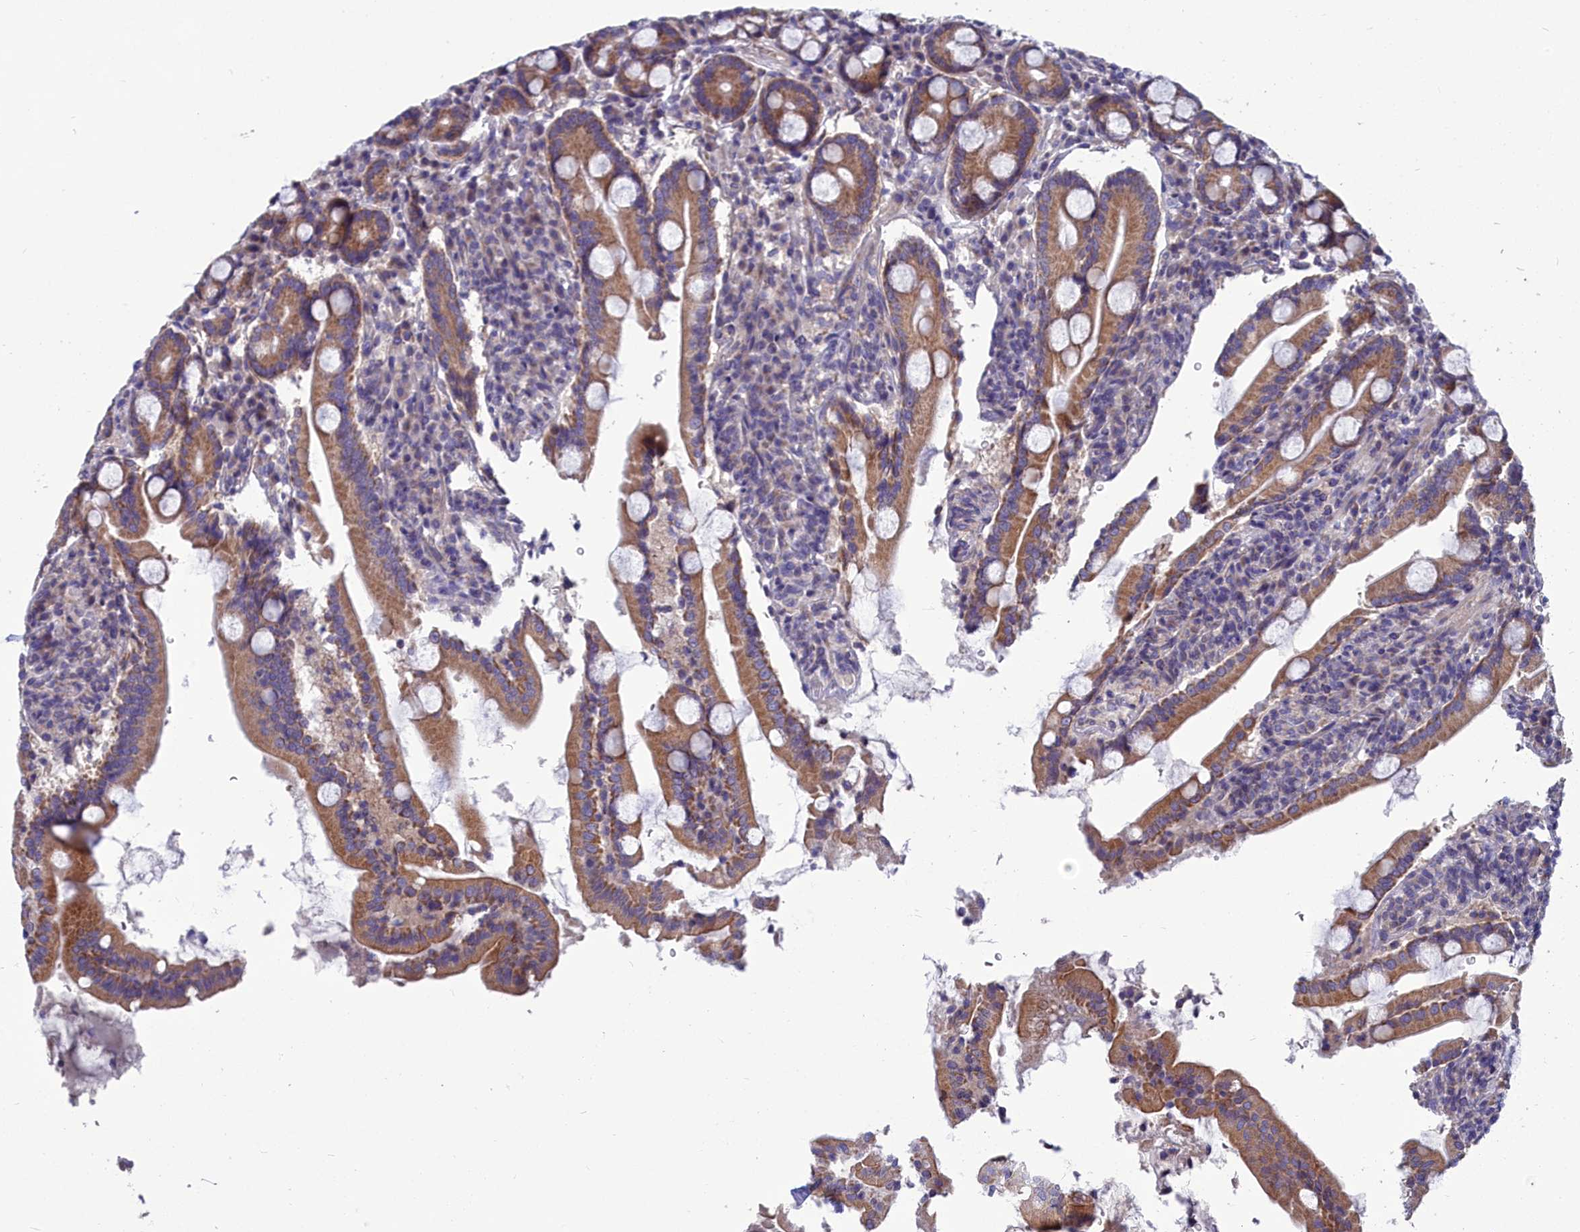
{"staining": {"intensity": "moderate", "quantity": ">75%", "location": "cytoplasmic/membranous"}, "tissue": "duodenum", "cell_type": "Glandular cells", "image_type": "normal", "snomed": [{"axis": "morphology", "description": "Normal tissue, NOS"}, {"axis": "topography", "description": "Duodenum"}], "caption": "Immunohistochemical staining of normal human duodenum shows medium levels of moderate cytoplasmic/membranous positivity in about >75% of glandular cells.", "gene": "COX20", "patient": {"sex": "male", "age": 35}}